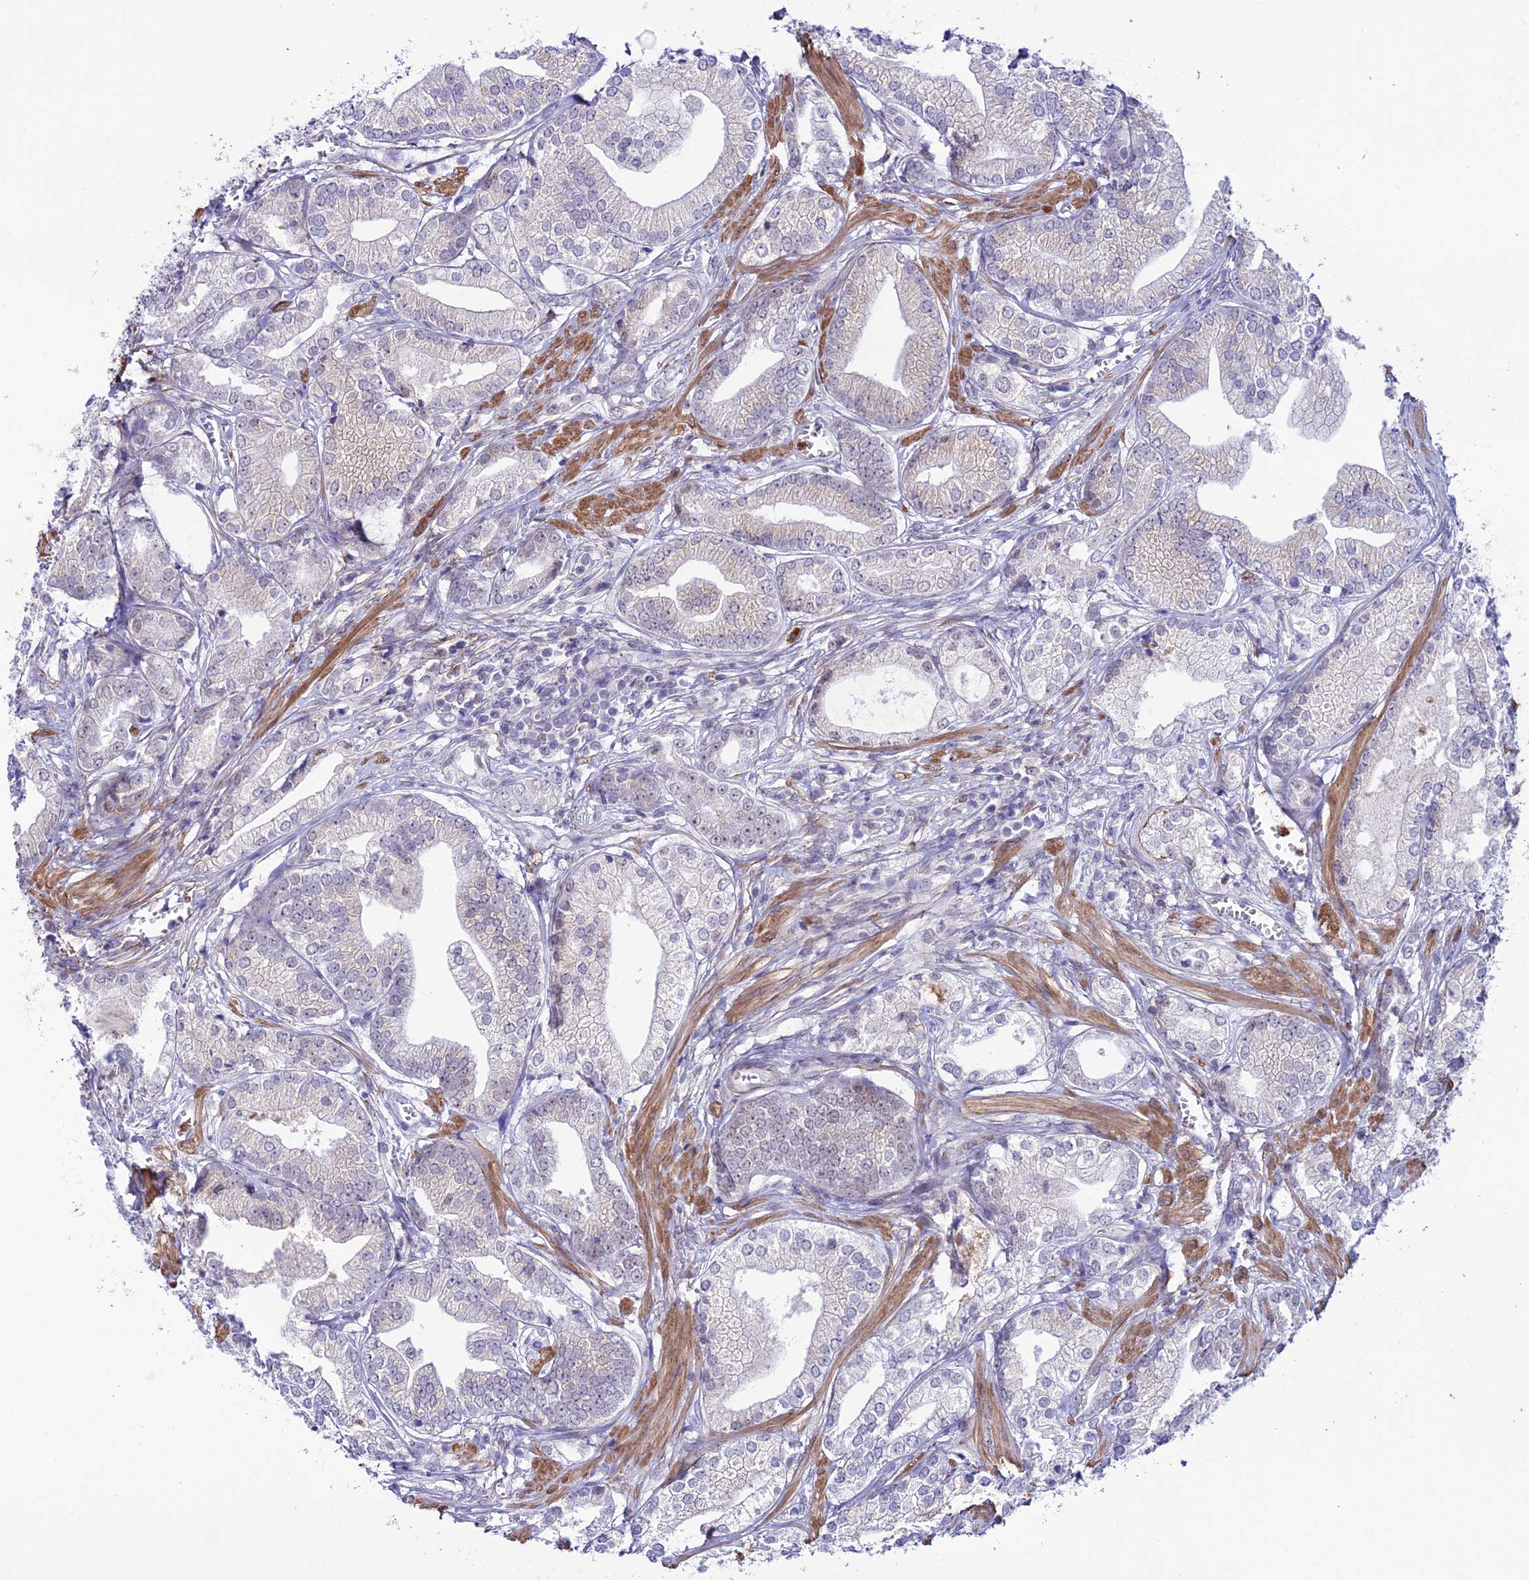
{"staining": {"intensity": "negative", "quantity": "none", "location": "none"}, "tissue": "prostate cancer", "cell_type": "Tumor cells", "image_type": "cancer", "snomed": [{"axis": "morphology", "description": "Adenocarcinoma, High grade"}, {"axis": "topography", "description": "Prostate"}], "caption": "Immunohistochemical staining of human prostate cancer shows no significant expression in tumor cells.", "gene": "COL6A6", "patient": {"sex": "male", "age": 50}}